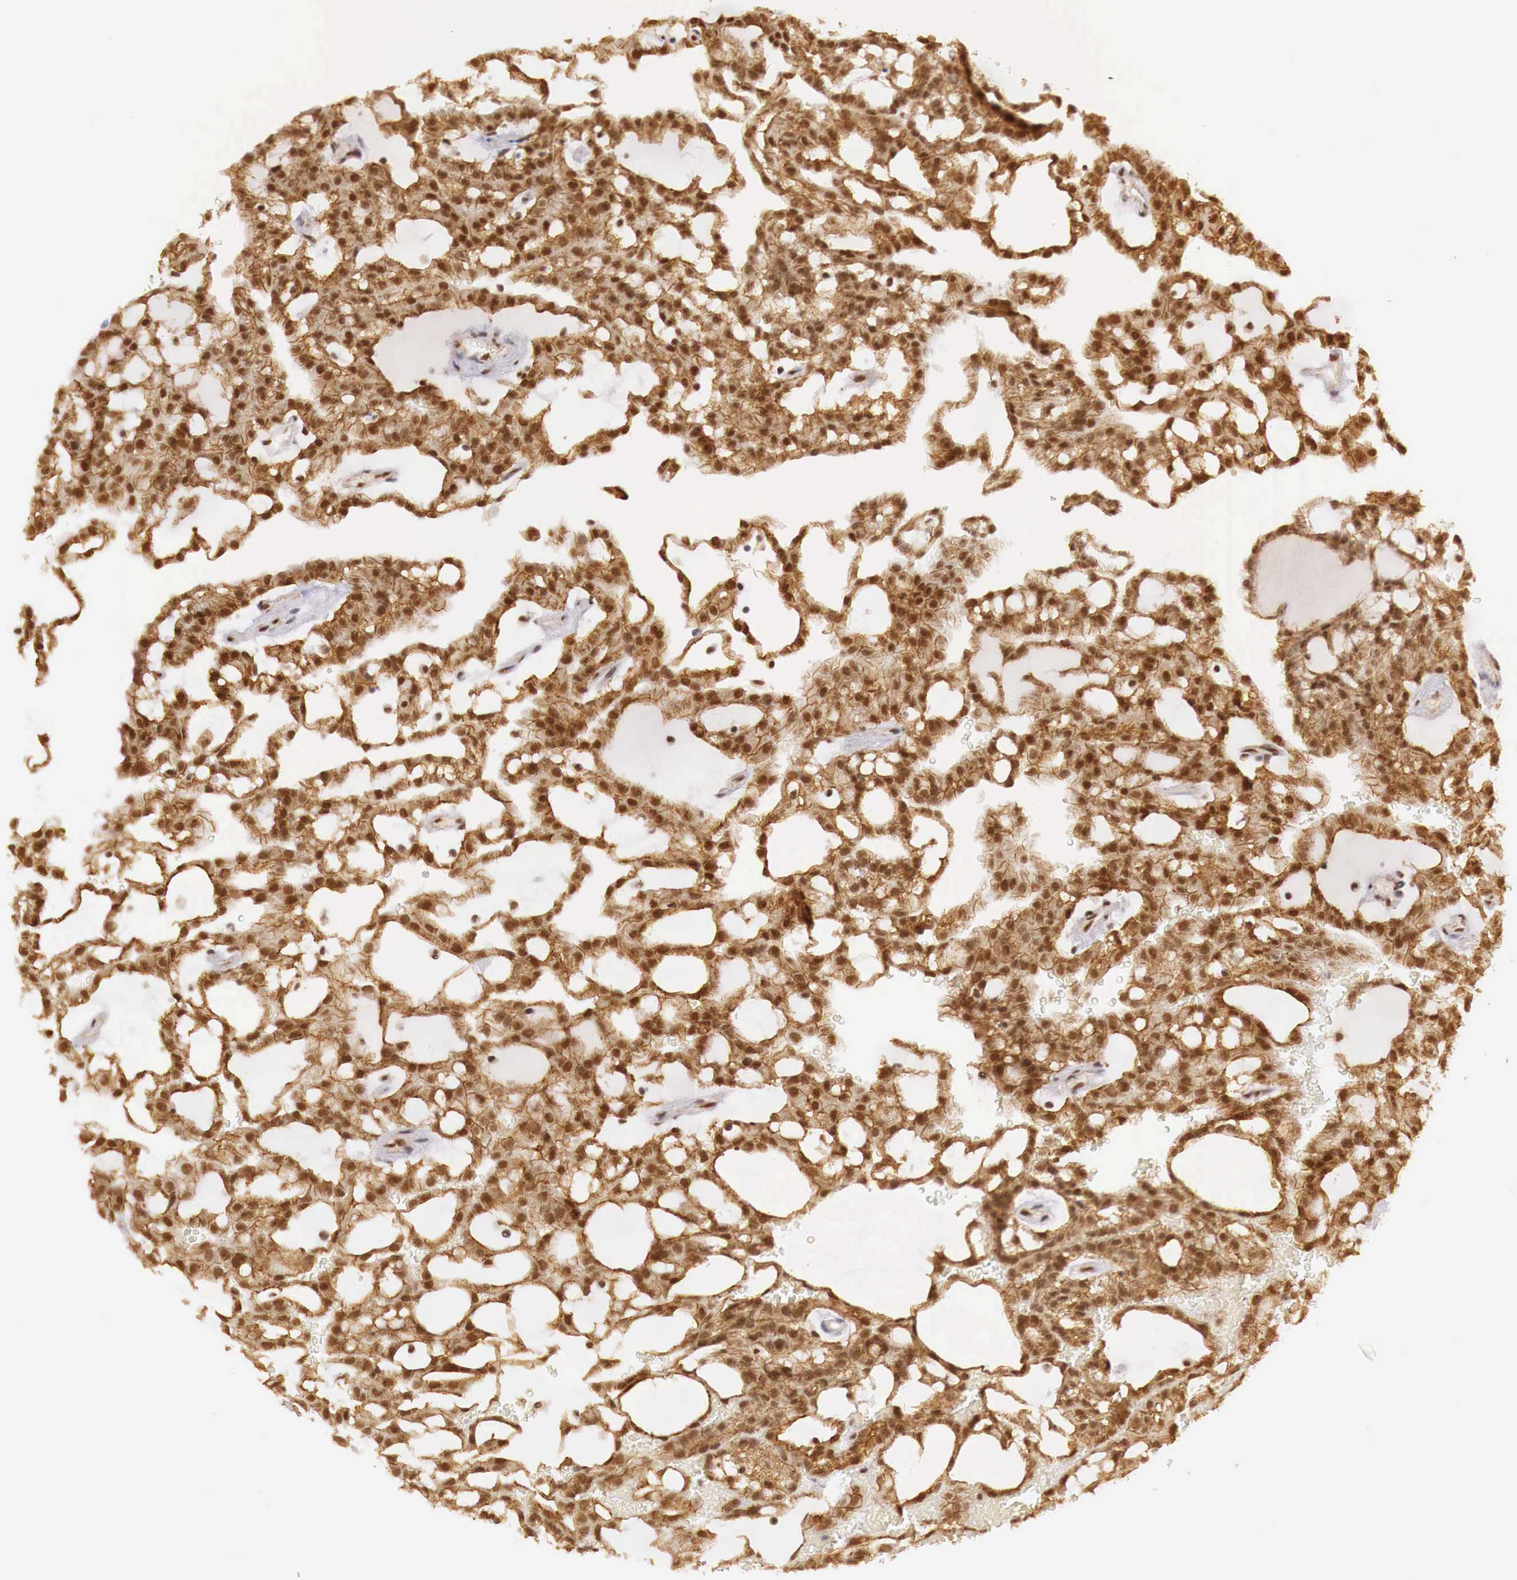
{"staining": {"intensity": "strong", "quantity": ">75%", "location": "cytoplasmic/membranous,nuclear"}, "tissue": "renal cancer", "cell_type": "Tumor cells", "image_type": "cancer", "snomed": [{"axis": "morphology", "description": "Adenocarcinoma, NOS"}, {"axis": "topography", "description": "Kidney"}], "caption": "Renal cancer (adenocarcinoma) stained with immunohistochemistry (IHC) exhibits strong cytoplasmic/membranous and nuclear positivity in about >75% of tumor cells. The staining was performed using DAB (3,3'-diaminobenzidine), with brown indicating positive protein expression. Nuclei are stained blue with hematoxylin.", "gene": "GPKOW", "patient": {"sex": "male", "age": 63}}